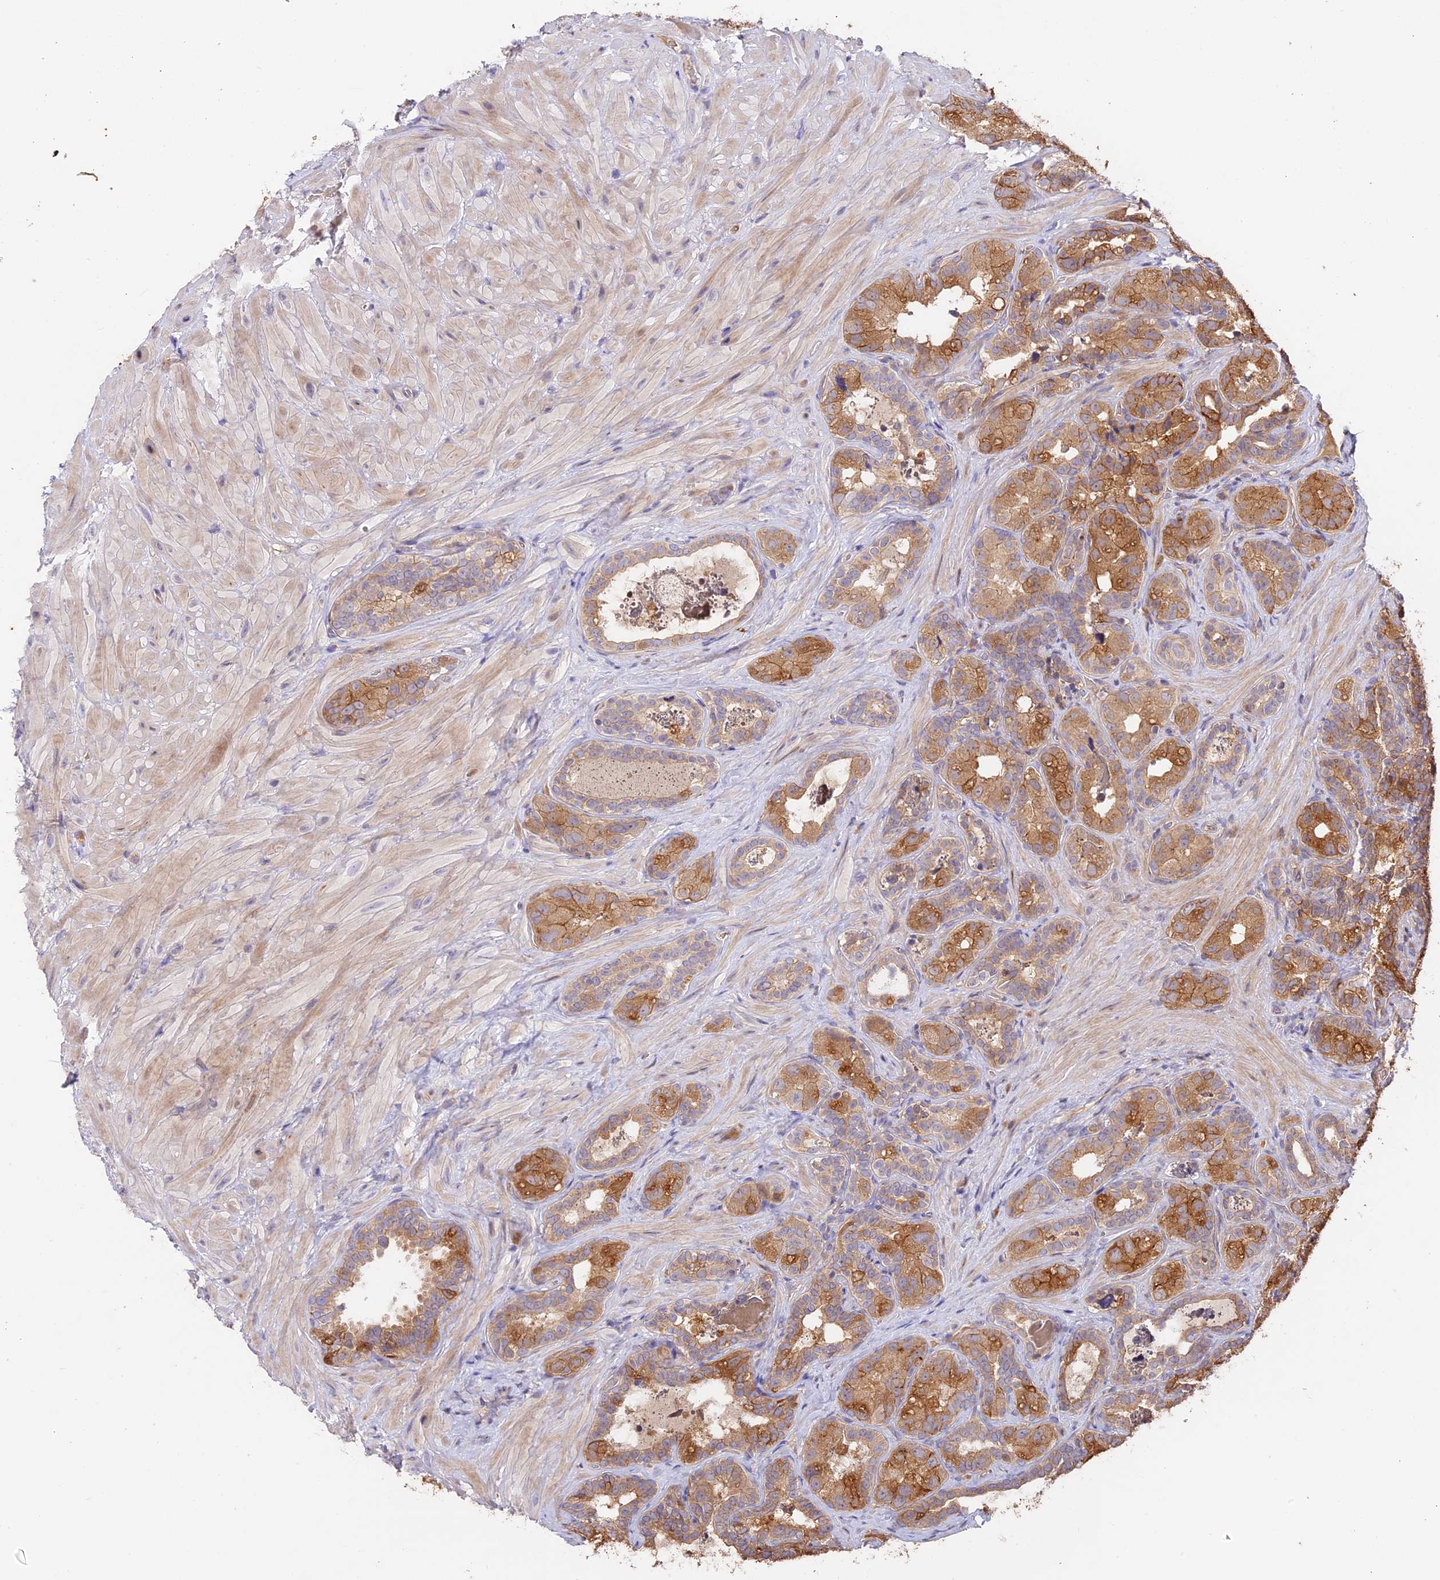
{"staining": {"intensity": "moderate", "quantity": ">75%", "location": "cytoplasmic/membranous"}, "tissue": "seminal vesicle", "cell_type": "Glandular cells", "image_type": "normal", "snomed": [{"axis": "morphology", "description": "Normal tissue, NOS"}, {"axis": "topography", "description": "Seminal veicle"}, {"axis": "topography", "description": "Peripheral nerve tissue"}], "caption": "Protein staining by immunohistochemistry (IHC) exhibits moderate cytoplasmic/membranous staining in approximately >75% of glandular cells in benign seminal vesicle. (Brightfield microscopy of DAB IHC at high magnification).", "gene": "PPP1R37", "patient": {"sex": "male", "age": 67}}